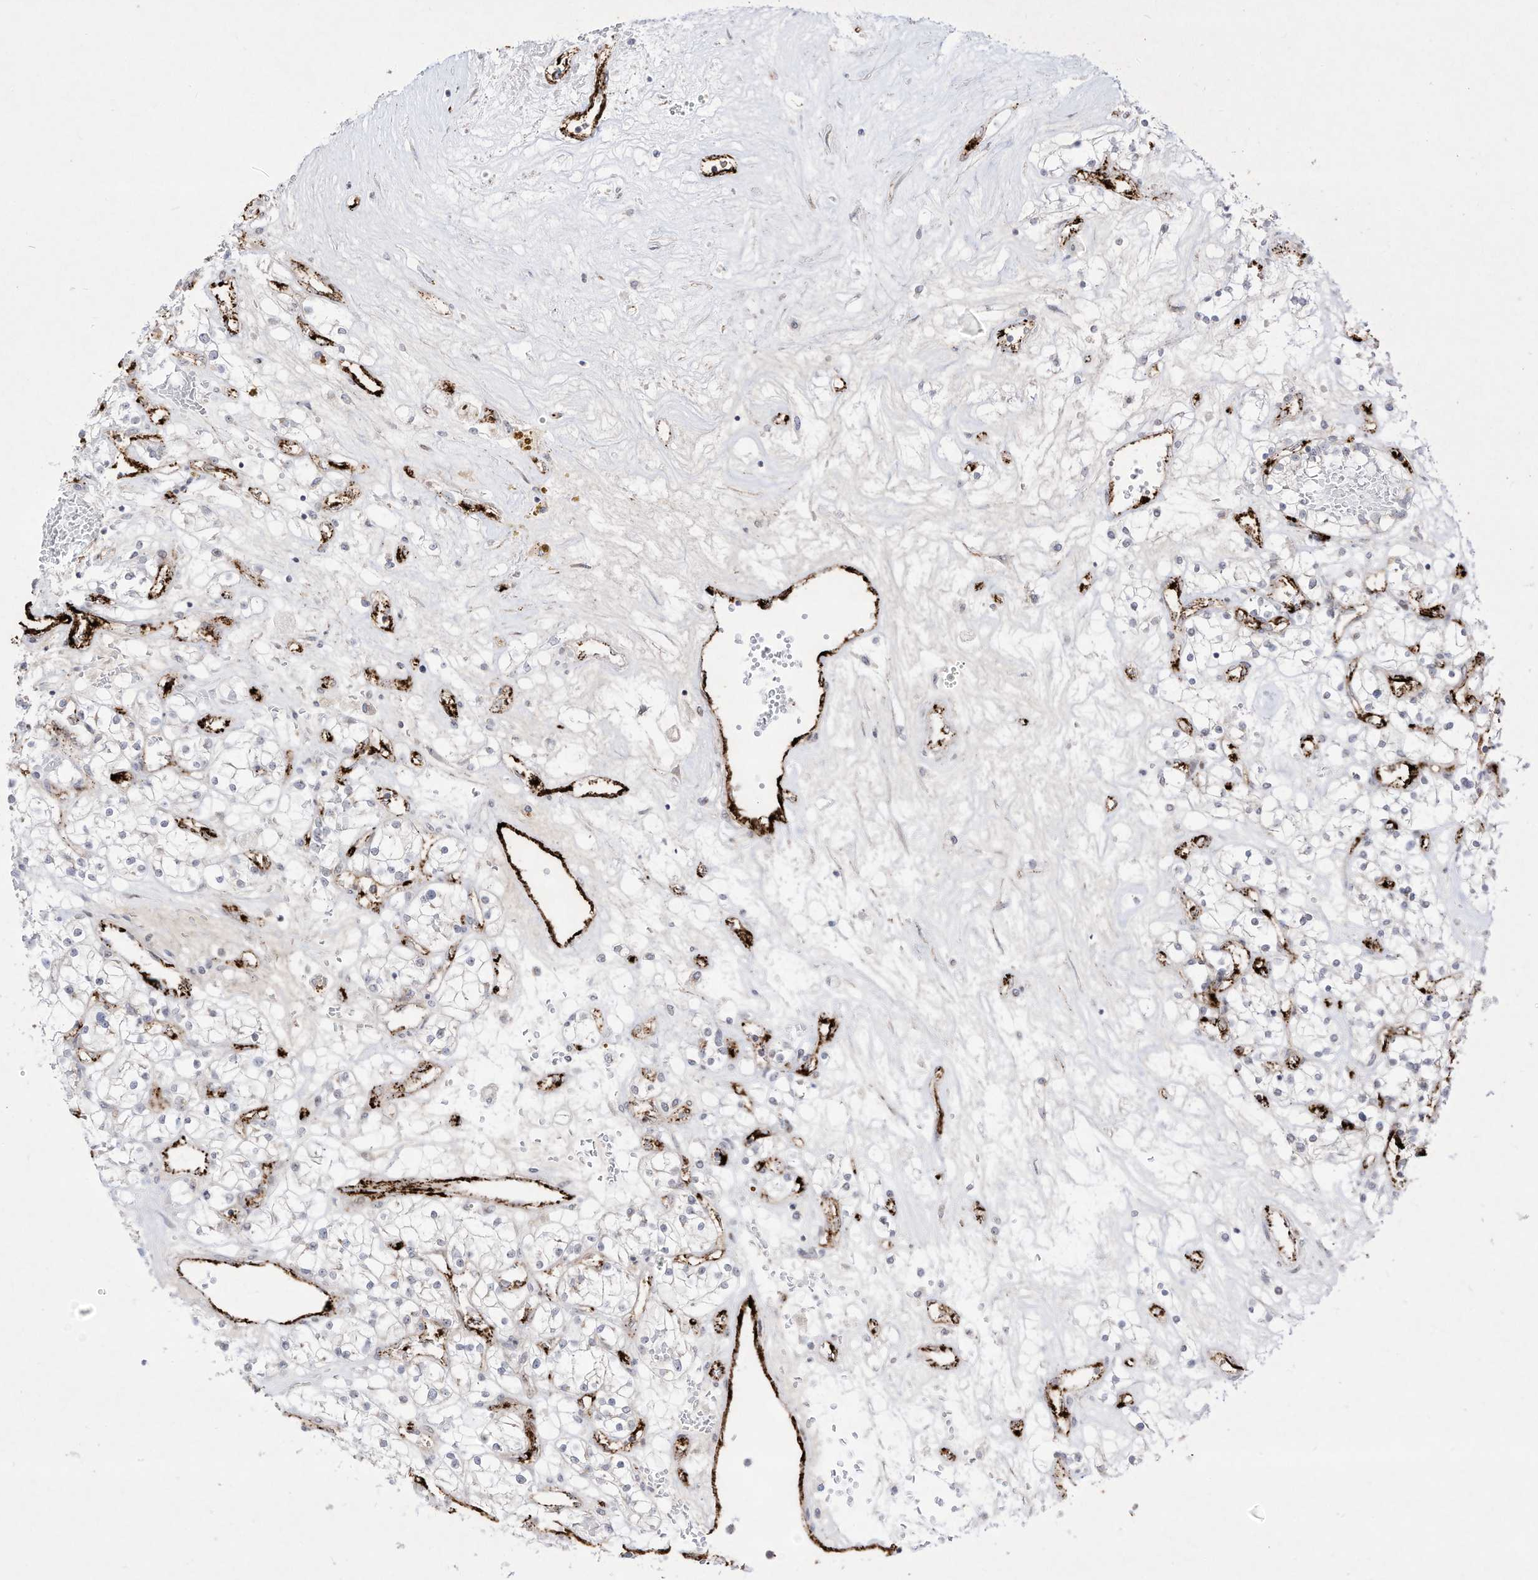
{"staining": {"intensity": "negative", "quantity": "none", "location": "none"}, "tissue": "renal cancer", "cell_type": "Tumor cells", "image_type": "cancer", "snomed": [{"axis": "morphology", "description": "Normal tissue, NOS"}, {"axis": "morphology", "description": "Adenocarcinoma, NOS"}, {"axis": "topography", "description": "Kidney"}], "caption": "Adenocarcinoma (renal) was stained to show a protein in brown. There is no significant staining in tumor cells. (Brightfield microscopy of DAB (3,3'-diaminobenzidine) immunohistochemistry (IHC) at high magnification).", "gene": "ZGRF1", "patient": {"sex": "male", "age": 68}}